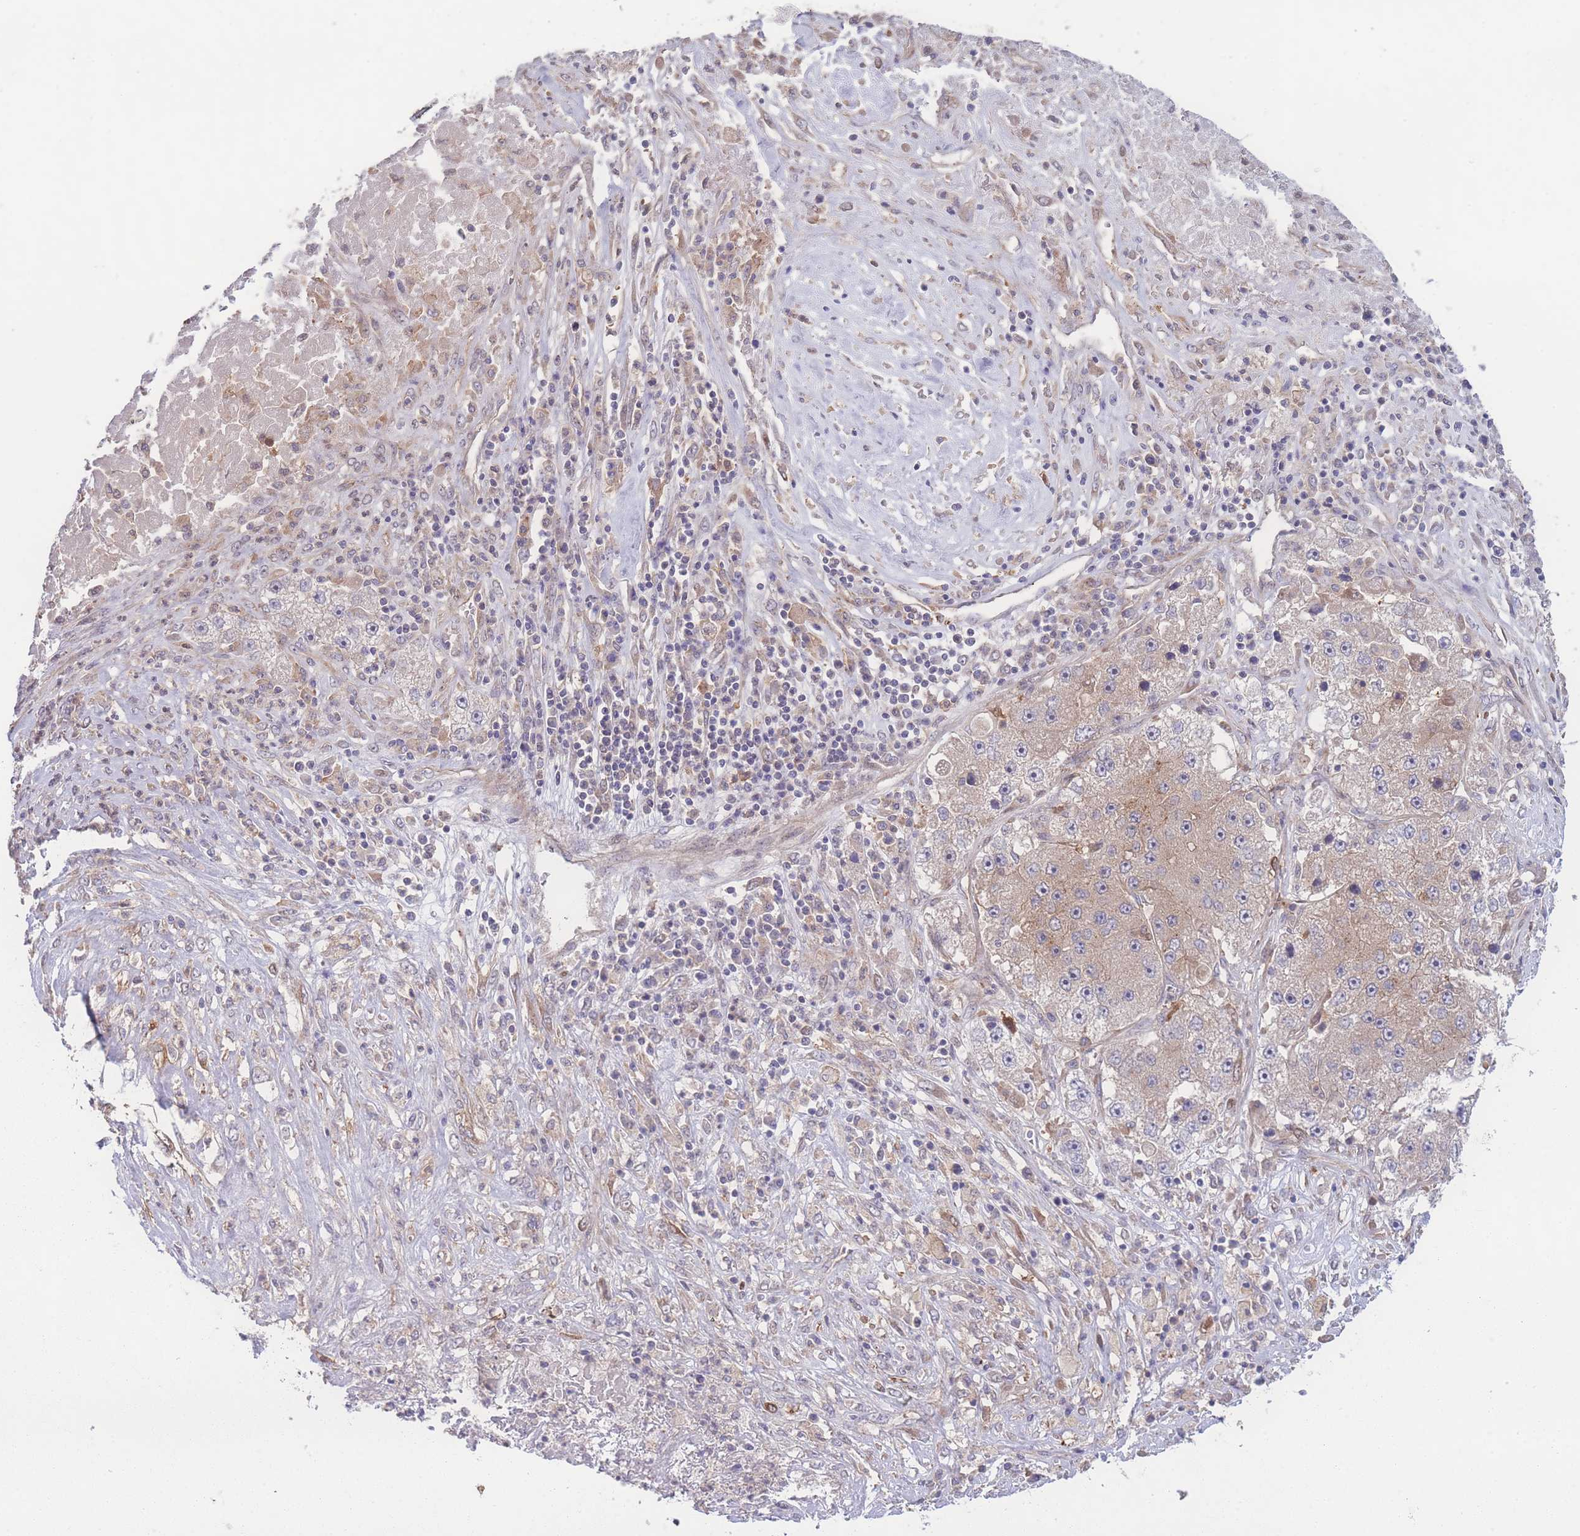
{"staining": {"intensity": "weak", "quantity": "<25%", "location": "cytoplasmic/membranous"}, "tissue": "liver cancer", "cell_type": "Tumor cells", "image_type": "cancer", "snomed": [{"axis": "morphology", "description": "Carcinoma, Hepatocellular, NOS"}, {"axis": "topography", "description": "Liver"}], "caption": "High power microscopy photomicrograph of an IHC histopathology image of liver cancer (hepatocellular carcinoma), revealing no significant positivity in tumor cells.", "gene": "STEAP3", "patient": {"sex": "female", "age": 73}}